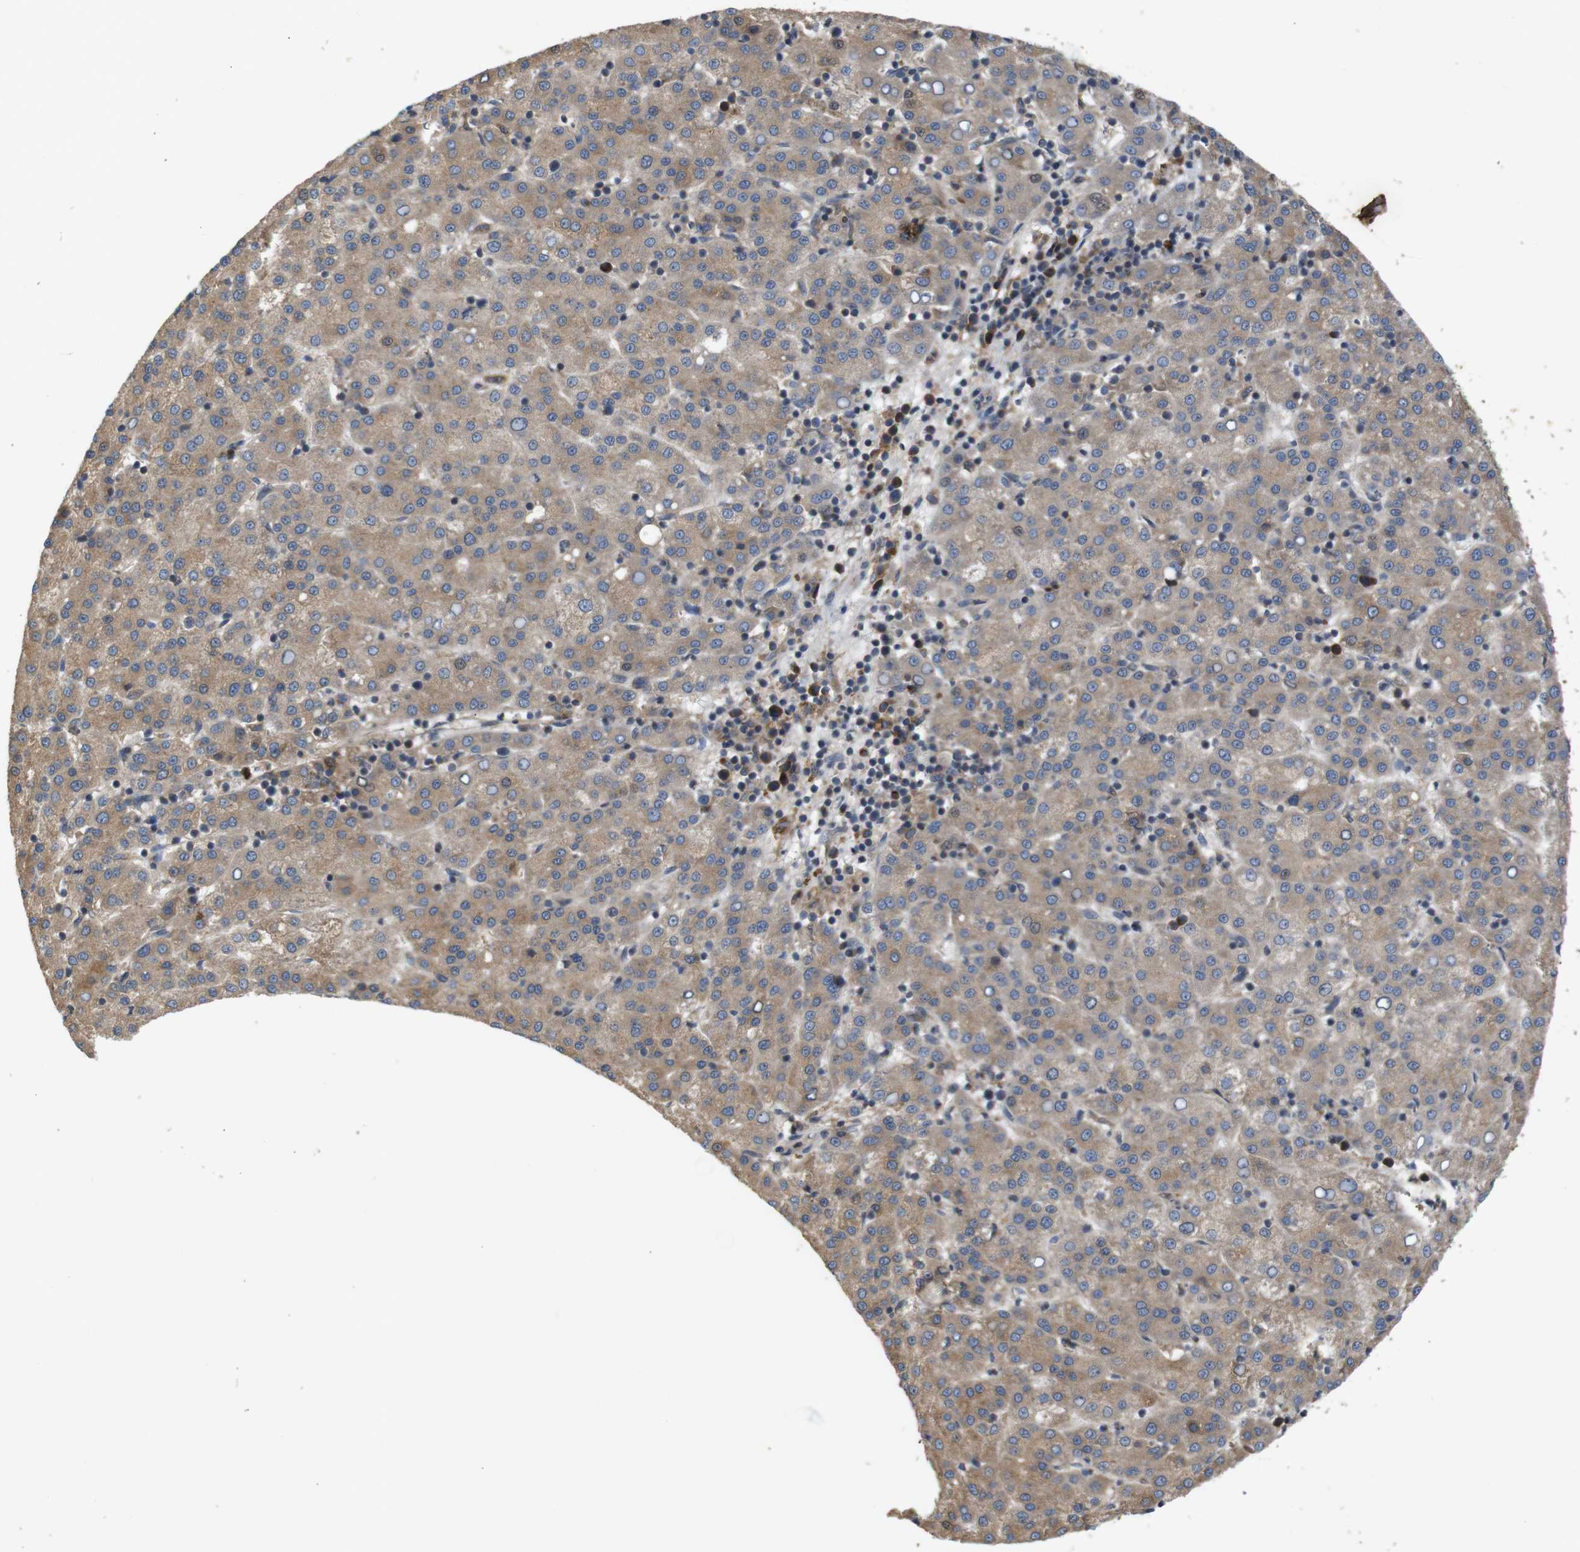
{"staining": {"intensity": "moderate", "quantity": ">75%", "location": "cytoplasmic/membranous"}, "tissue": "liver cancer", "cell_type": "Tumor cells", "image_type": "cancer", "snomed": [{"axis": "morphology", "description": "Carcinoma, Hepatocellular, NOS"}, {"axis": "topography", "description": "Liver"}], "caption": "Liver hepatocellular carcinoma stained for a protein displays moderate cytoplasmic/membranous positivity in tumor cells.", "gene": "PTPN1", "patient": {"sex": "female", "age": 58}}